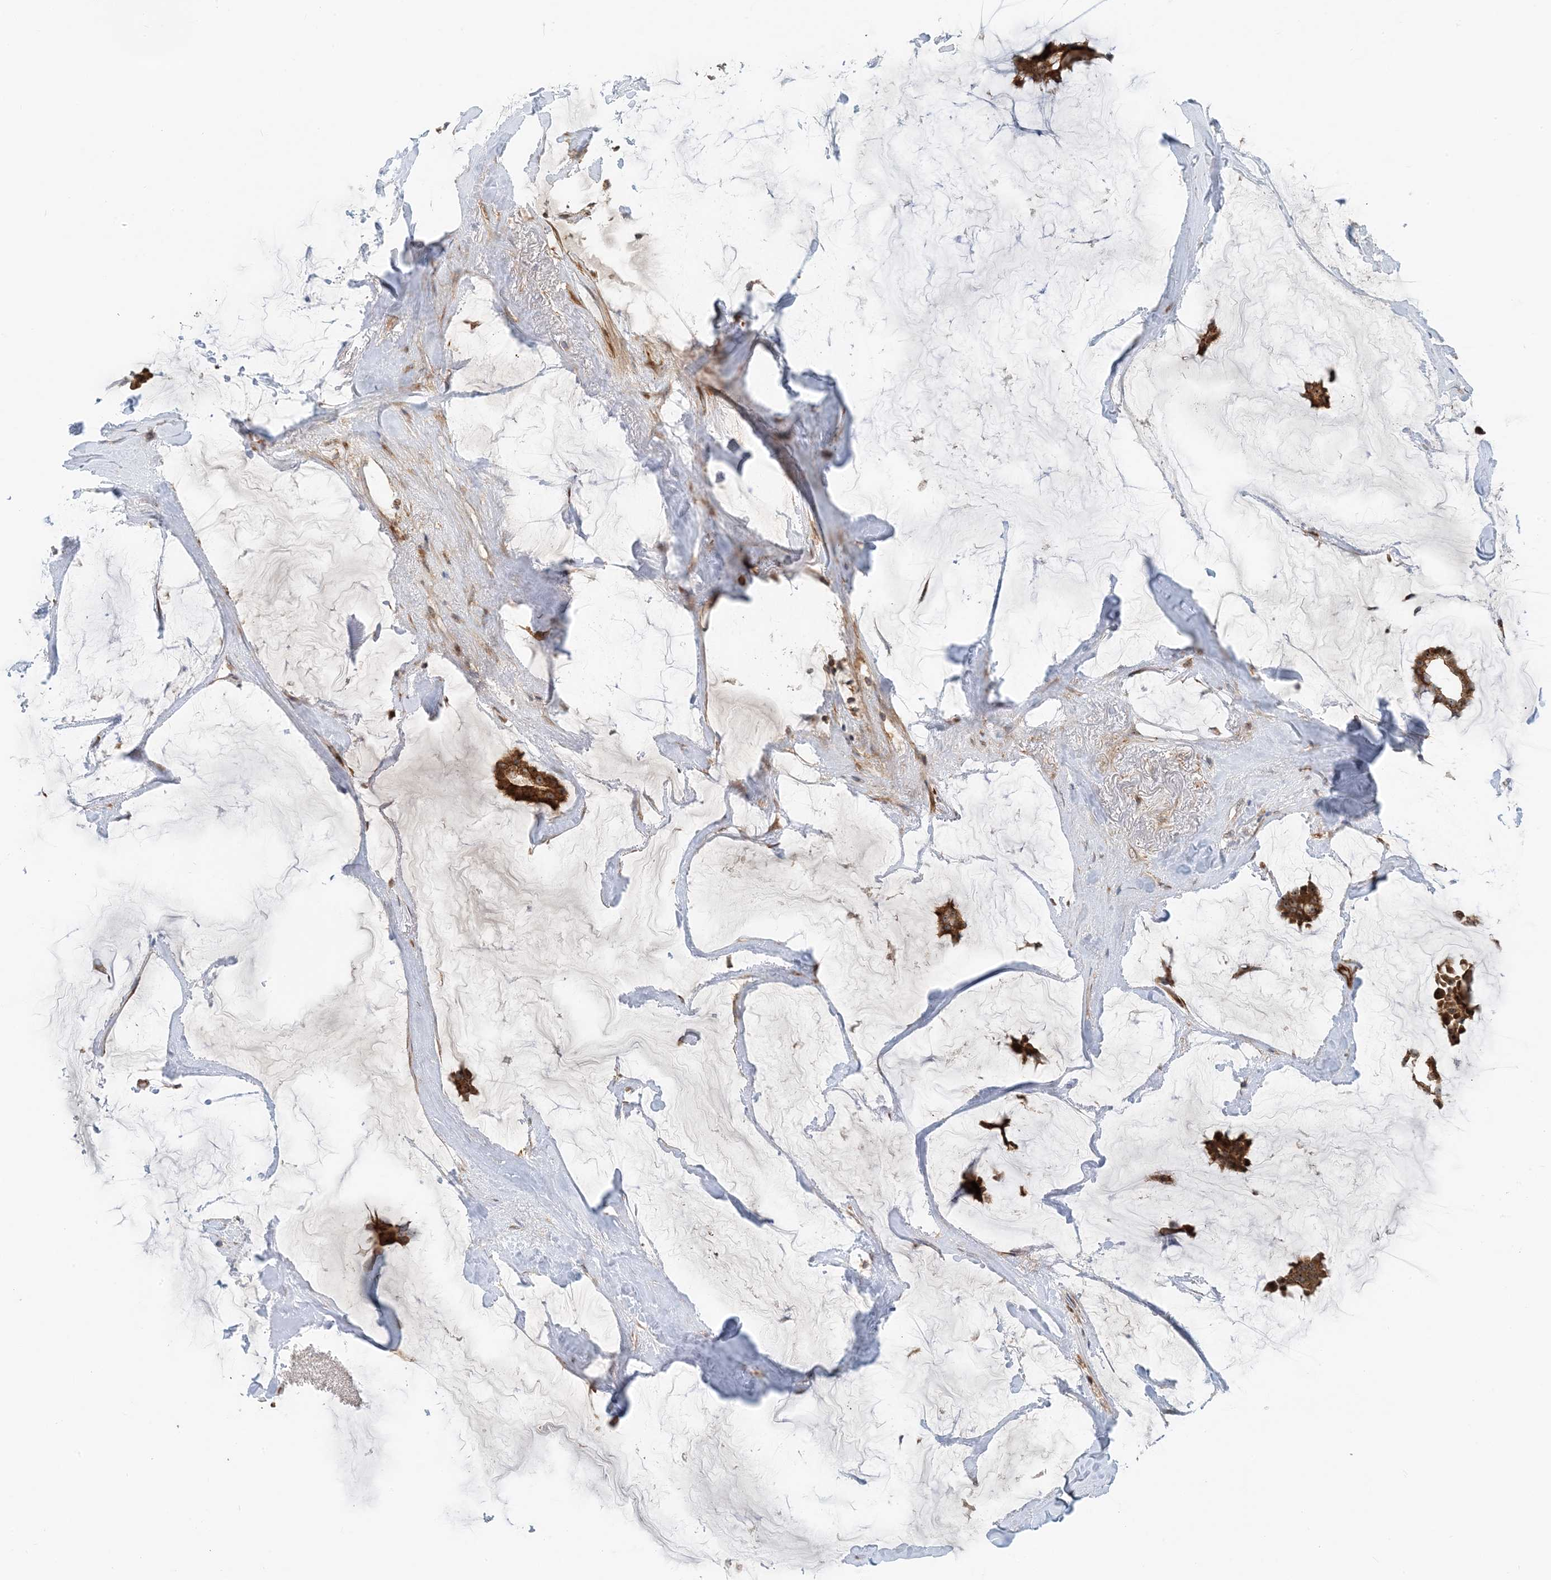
{"staining": {"intensity": "moderate", "quantity": ">75%", "location": "cytoplasmic/membranous,nuclear"}, "tissue": "breast cancer", "cell_type": "Tumor cells", "image_type": "cancer", "snomed": [{"axis": "morphology", "description": "Duct carcinoma"}, {"axis": "topography", "description": "Breast"}], "caption": "IHC (DAB) staining of invasive ductal carcinoma (breast) exhibits moderate cytoplasmic/membranous and nuclear protein expression in about >75% of tumor cells. The staining is performed using DAB (3,3'-diaminobenzidine) brown chromogen to label protein expression. The nuclei are counter-stained blue using hematoxylin.", "gene": "MYL5", "patient": {"sex": "female", "age": 93}}